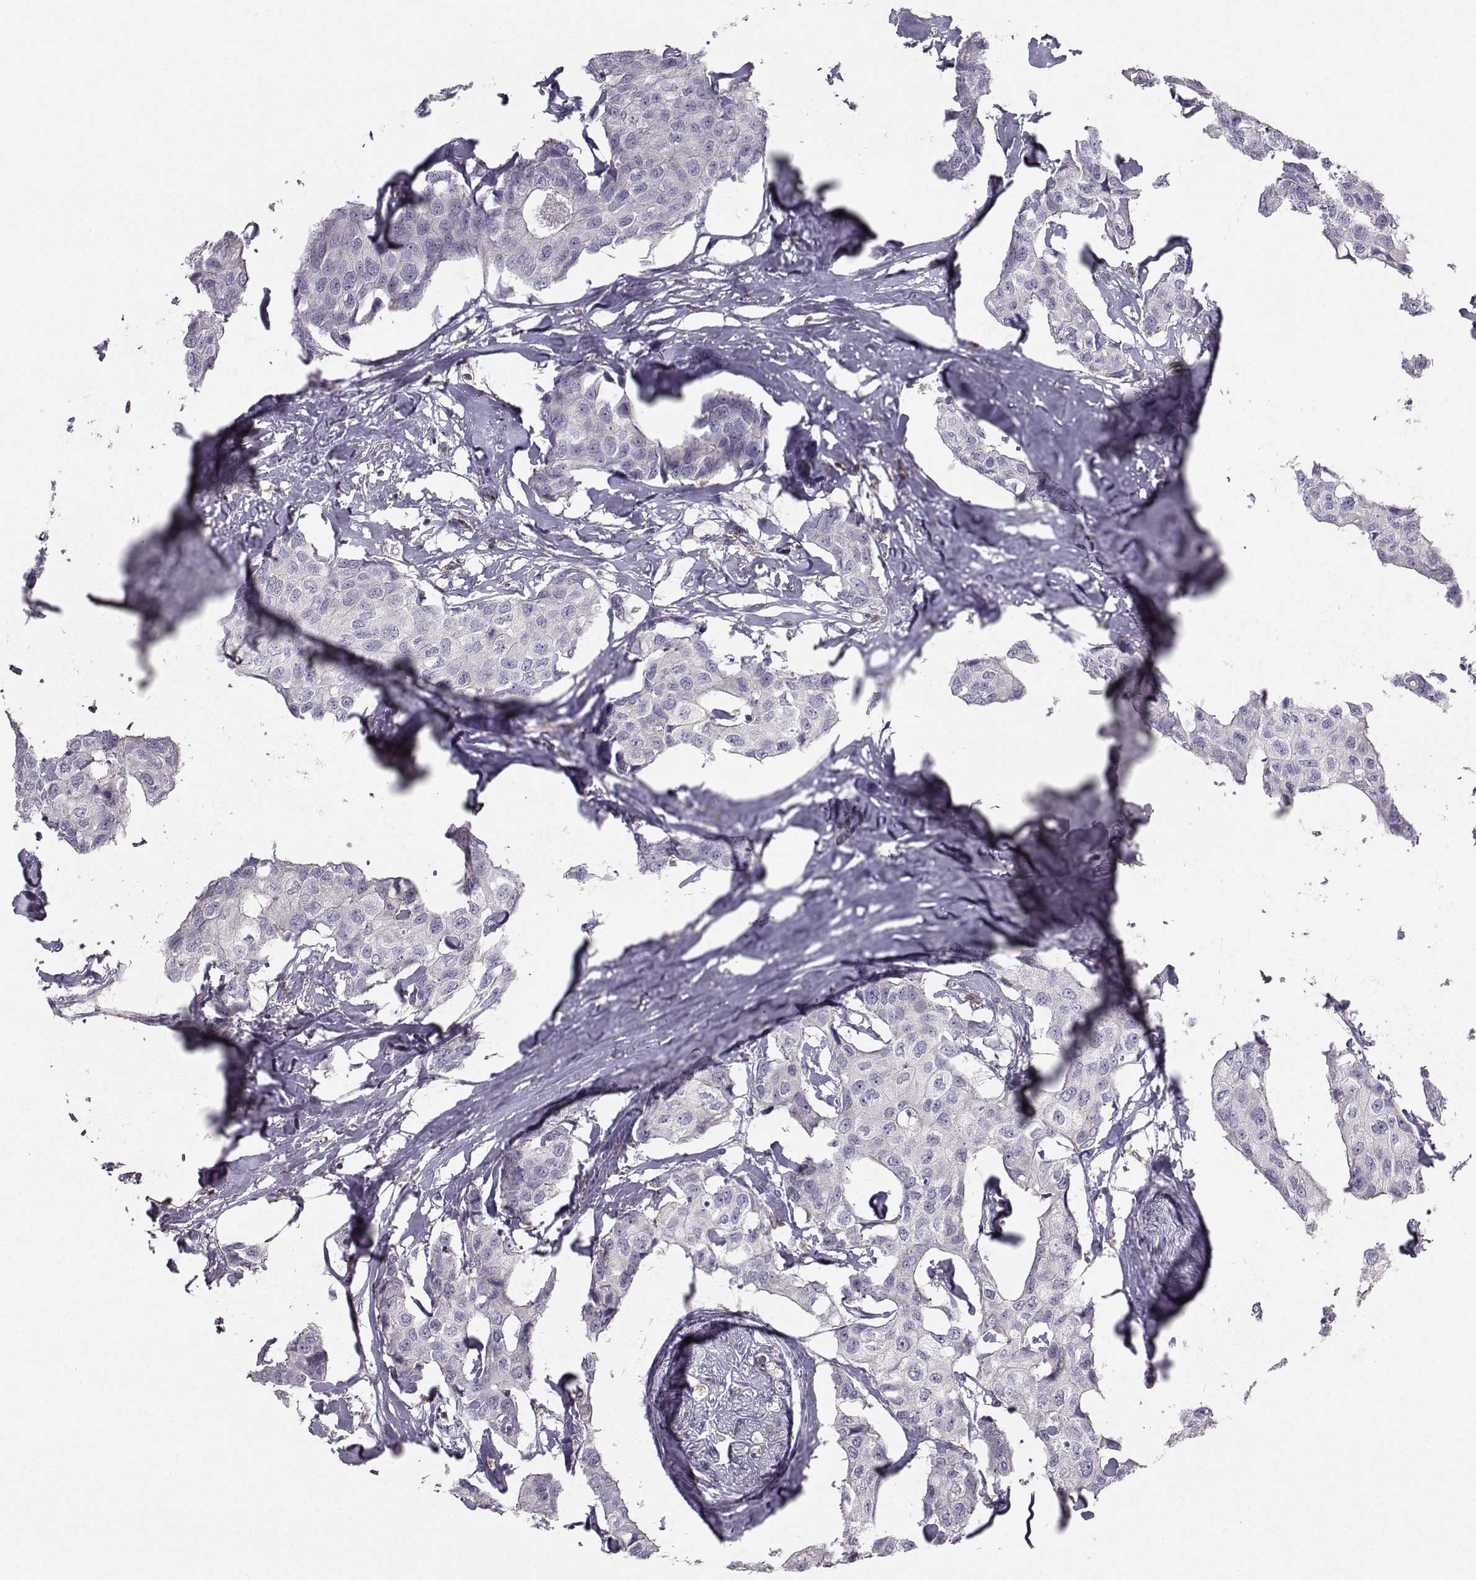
{"staining": {"intensity": "negative", "quantity": "none", "location": "none"}, "tissue": "breast cancer", "cell_type": "Tumor cells", "image_type": "cancer", "snomed": [{"axis": "morphology", "description": "Duct carcinoma"}, {"axis": "topography", "description": "Breast"}], "caption": "Intraductal carcinoma (breast) stained for a protein using IHC demonstrates no staining tumor cells.", "gene": "ZBTB32", "patient": {"sex": "female", "age": 80}}